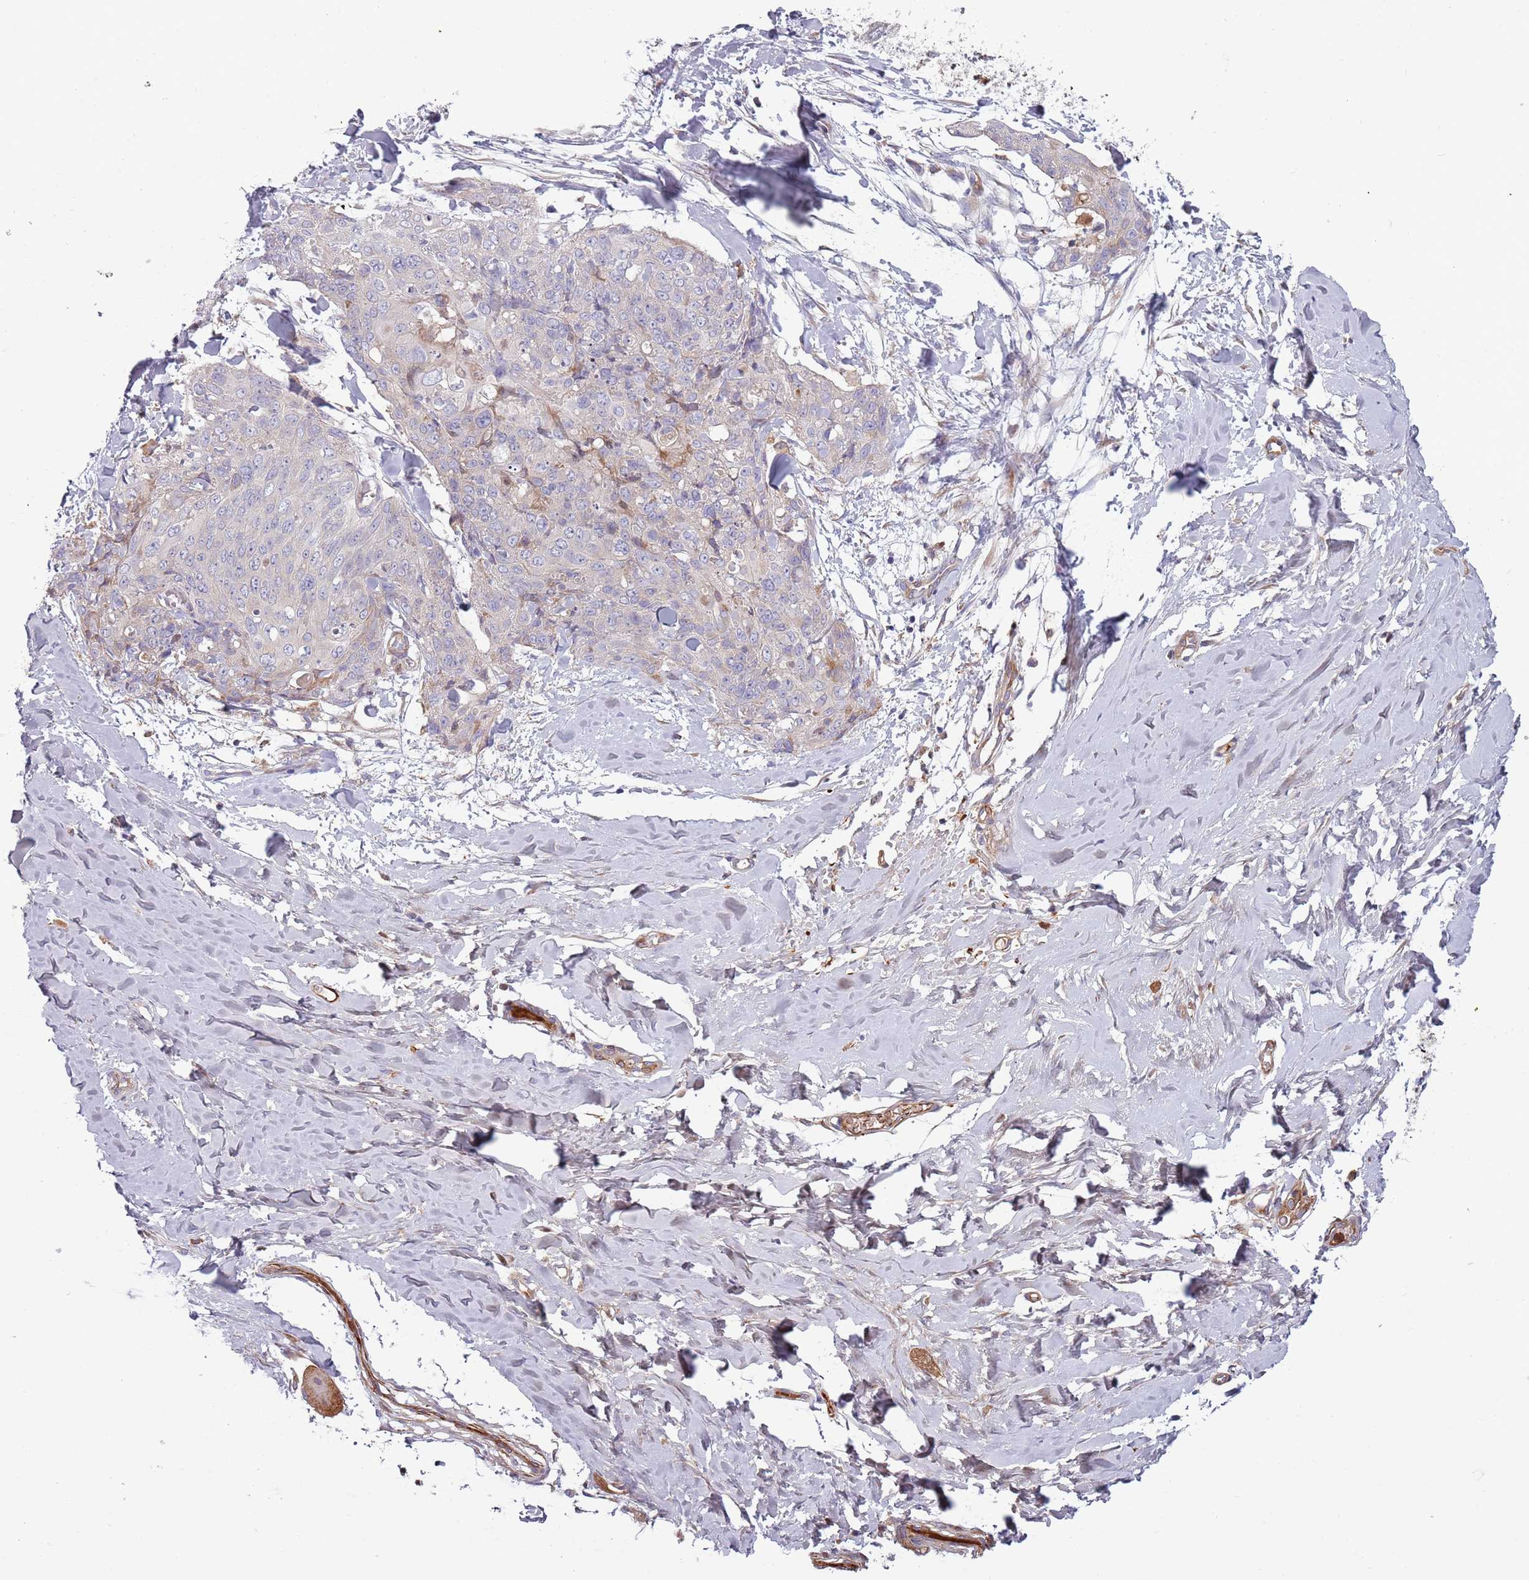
{"staining": {"intensity": "weak", "quantity": "<25%", "location": "cytoplasmic/membranous"}, "tissue": "skin cancer", "cell_type": "Tumor cells", "image_type": "cancer", "snomed": [{"axis": "morphology", "description": "Squamous cell carcinoma, NOS"}, {"axis": "topography", "description": "Skin"}, {"axis": "topography", "description": "Vulva"}], "caption": "The image shows no significant staining in tumor cells of skin cancer.", "gene": "NADK", "patient": {"sex": "female", "age": 85}}